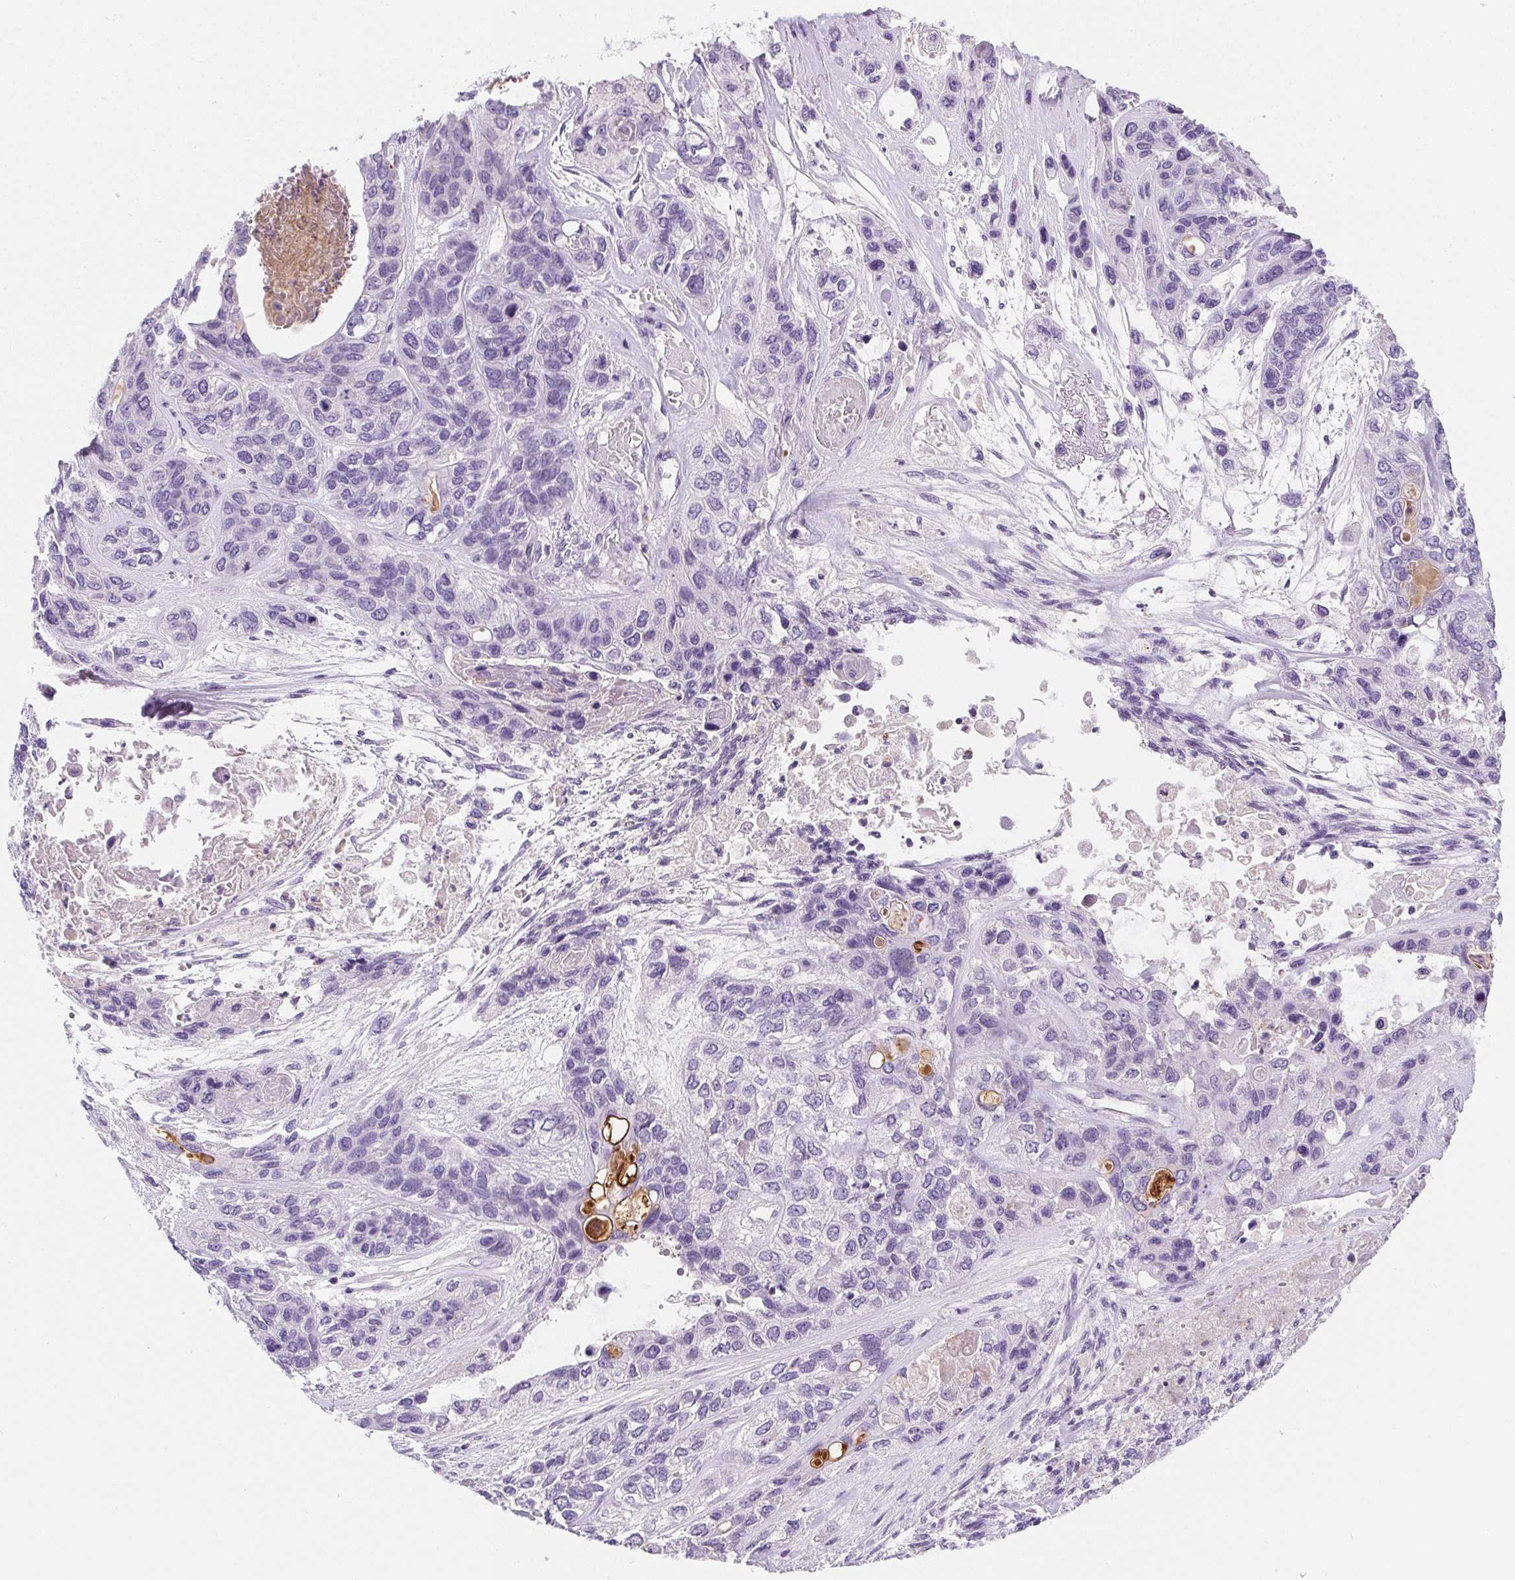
{"staining": {"intensity": "negative", "quantity": "none", "location": "none"}, "tissue": "lung cancer", "cell_type": "Tumor cells", "image_type": "cancer", "snomed": [{"axis": "morphology", "description": "Squamous cell carcinoma, NOS"}, {"axis": "topography", "description": "Lung"}], "caption": "The micrograph exhibits no significant expression in tumor cells of lung cancer. (DAB immunohistochemistry (IHC), high magnification).", "gene": "SSTR4", "patient": {"sex": "female", "age": 70}}